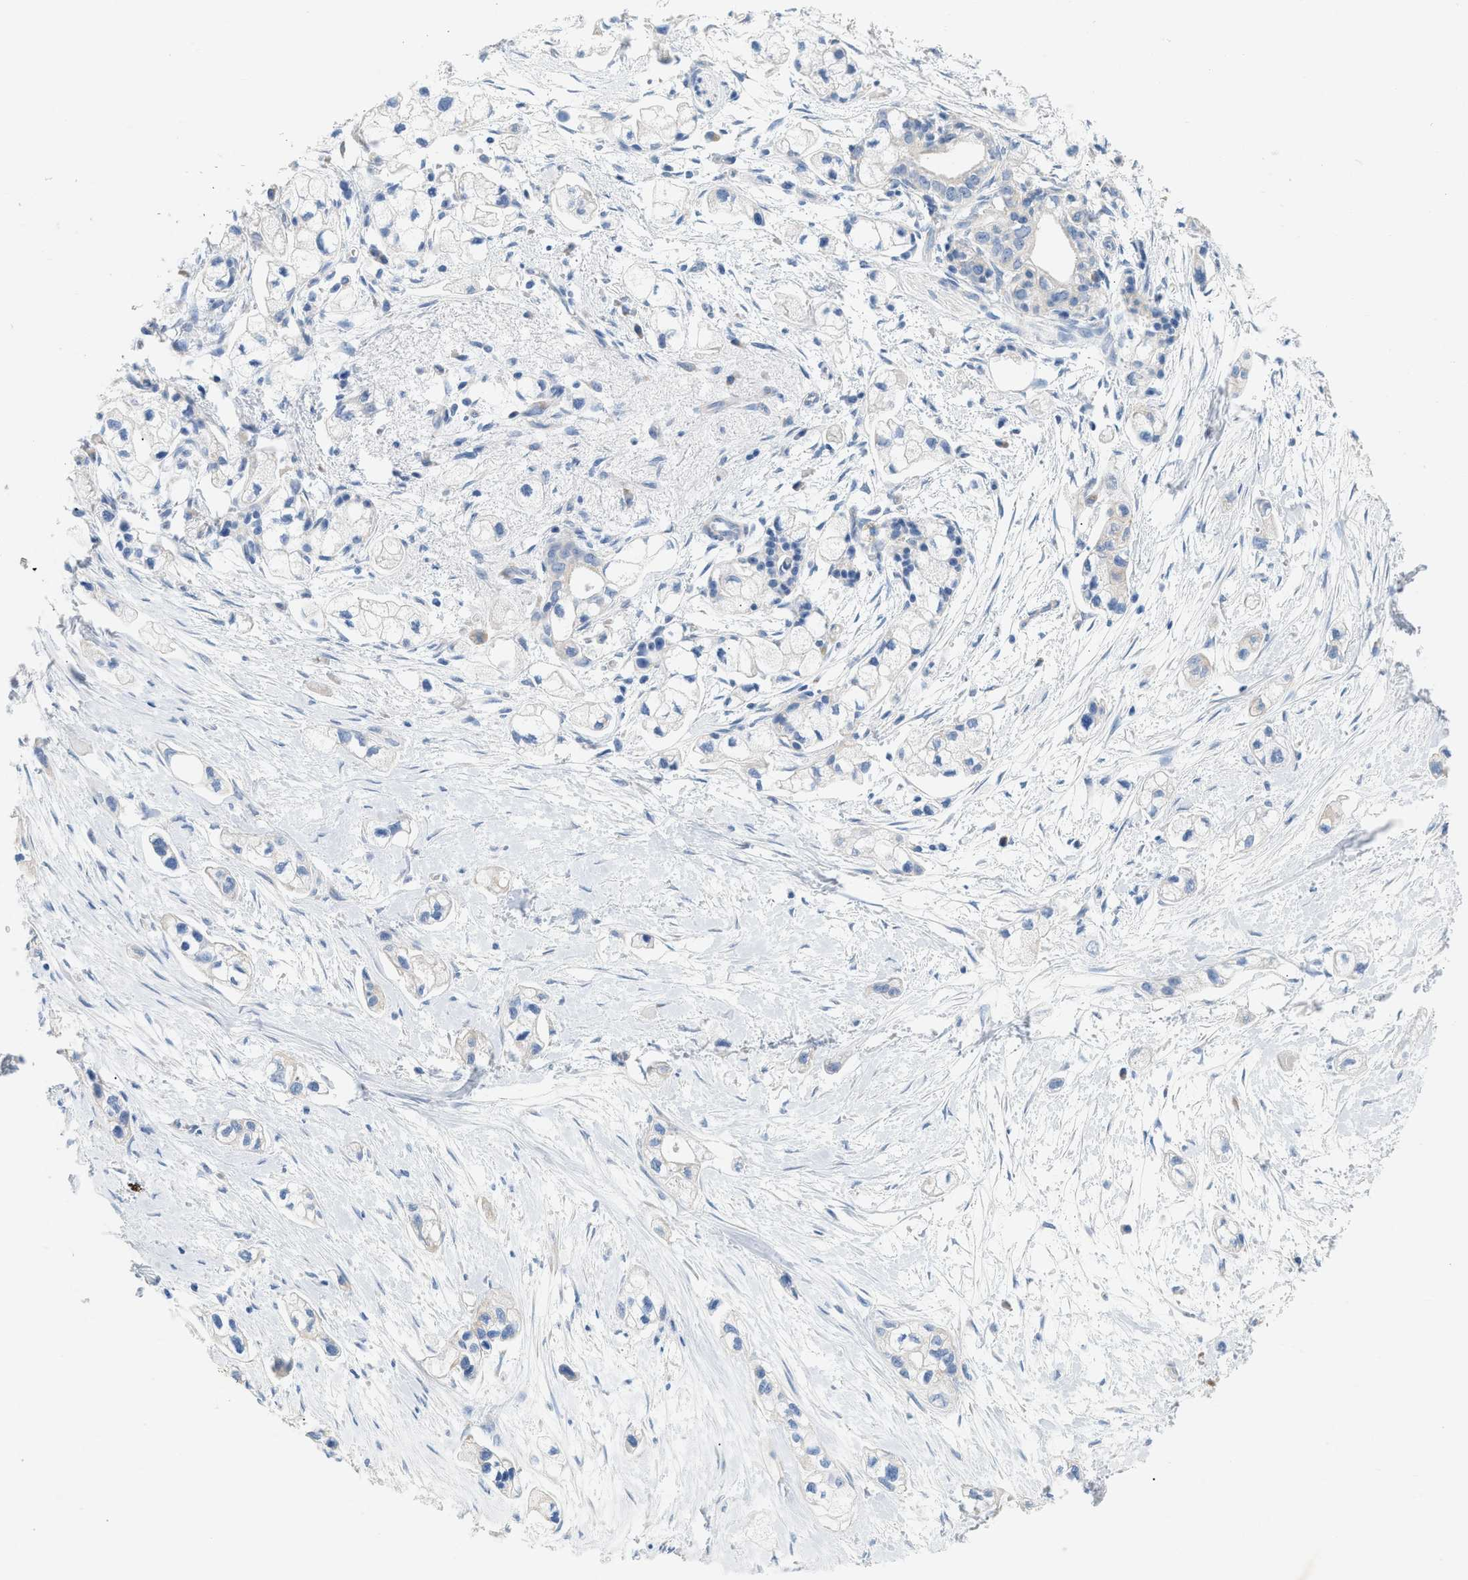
{"staining": {"intensity": "negative", "quantity": "none", "location": "none"}, "tissue": "pancreatic cancer", "cell_type": "Tumor cells", "image_type": "cancer", "snomed": [{"axis": "morphology", "description": "Adenocarcinoma, NOS"}, {"axis": "topography", "description": "Pancreas"}], "caption": "High magnification brightfield microscopy of pancreatic cancer stained with DAB (3,3'-diaminobenzidine) (brown) and counterstained with hematoxylin (blue): tumor cells show no significant positivity. (DAB immunohistochemistry, high magnification).", "gene": "NDUFS8", "patient": {"sex": "male", "age": 74}}